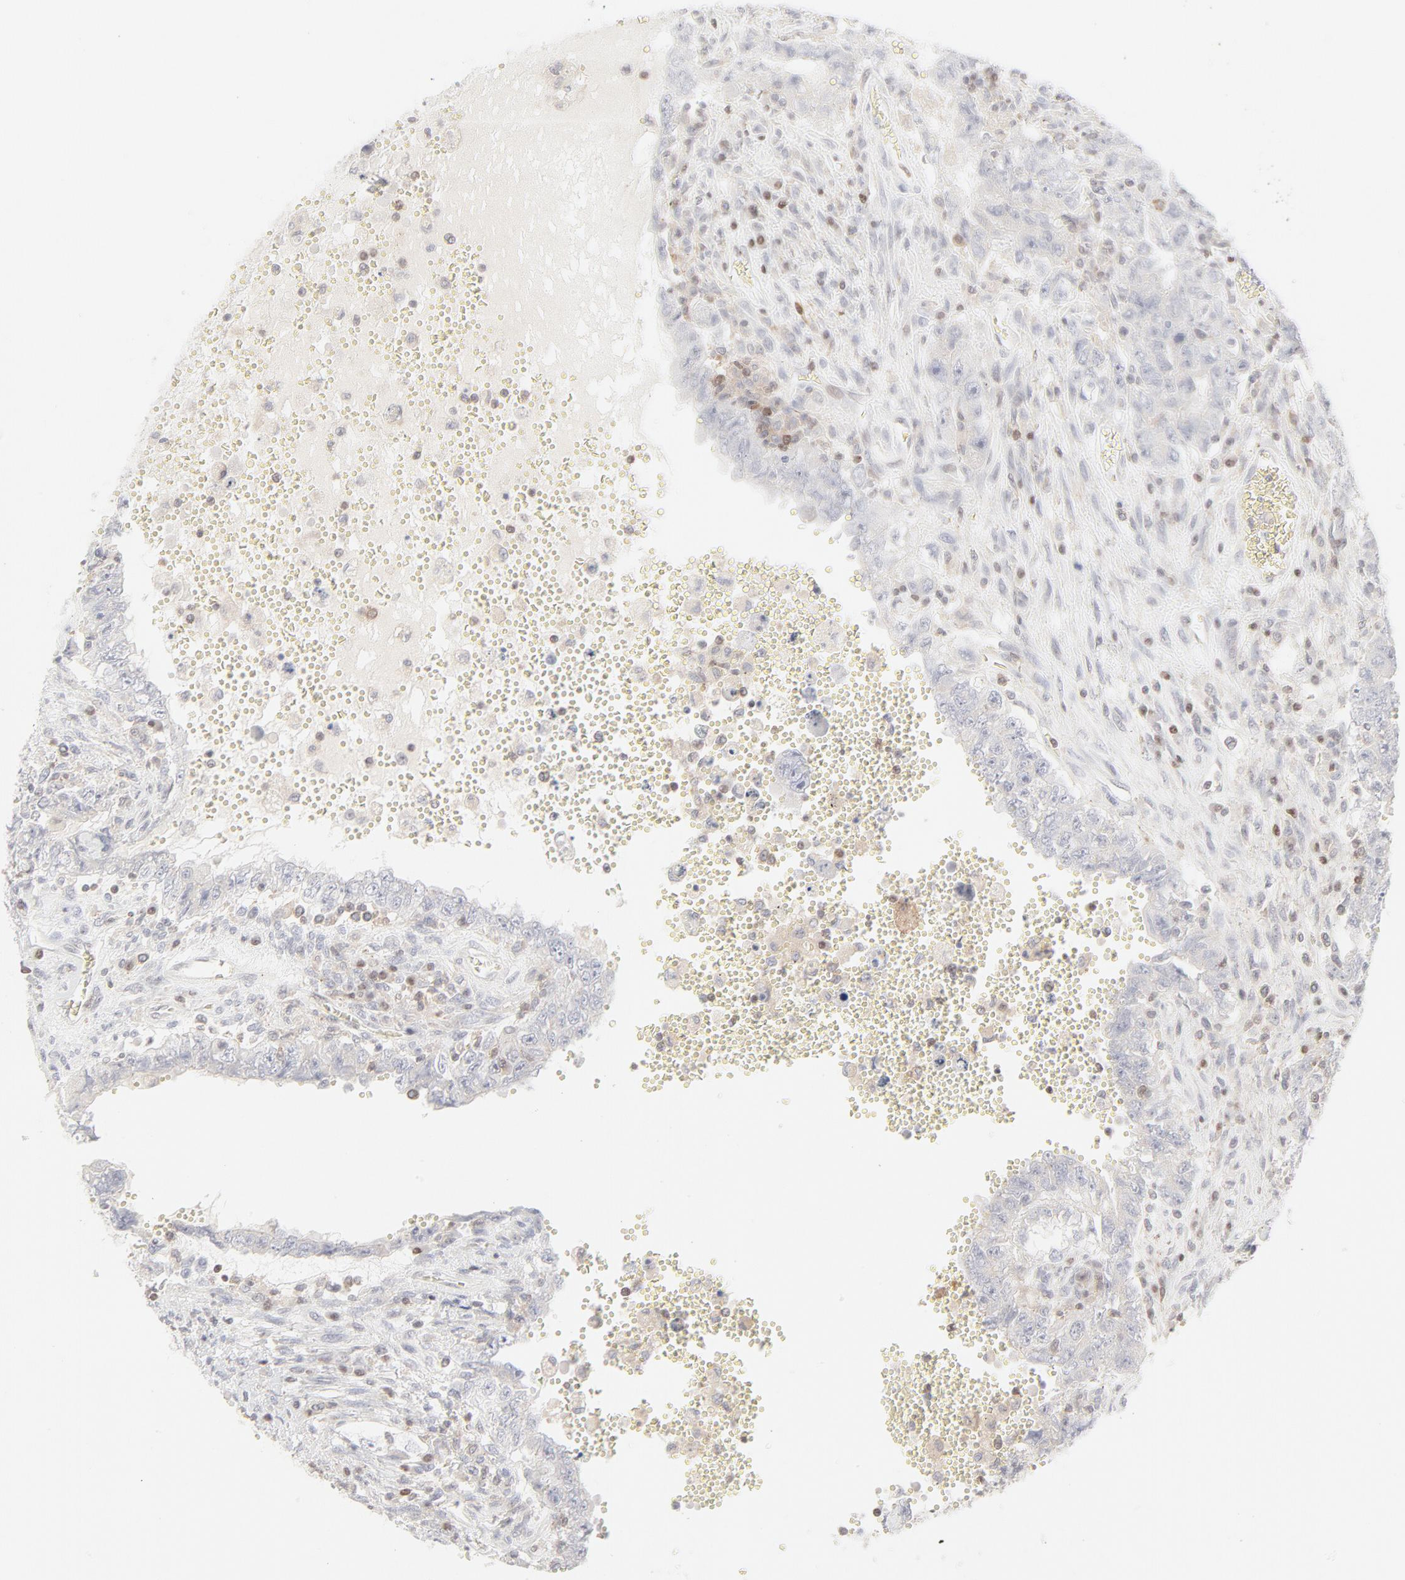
{"staining": {"intensity": "negative", "quantity": "none", "location": "none"}, "tissue": "testis cancer", "cell_type": "Tumor cells", "image_type": "cancer", "snomed": [{"axis": "morphology", "description": "Carcinoma, Embryonal, NOS"}, {"axis": "topography", "description": "Testis"}], "caption": "Tumor cells show no significant expression in embryonal carcinoma (testis).", "gene": "PRKCB", "patient": {"sex": "male", "age": 26}}